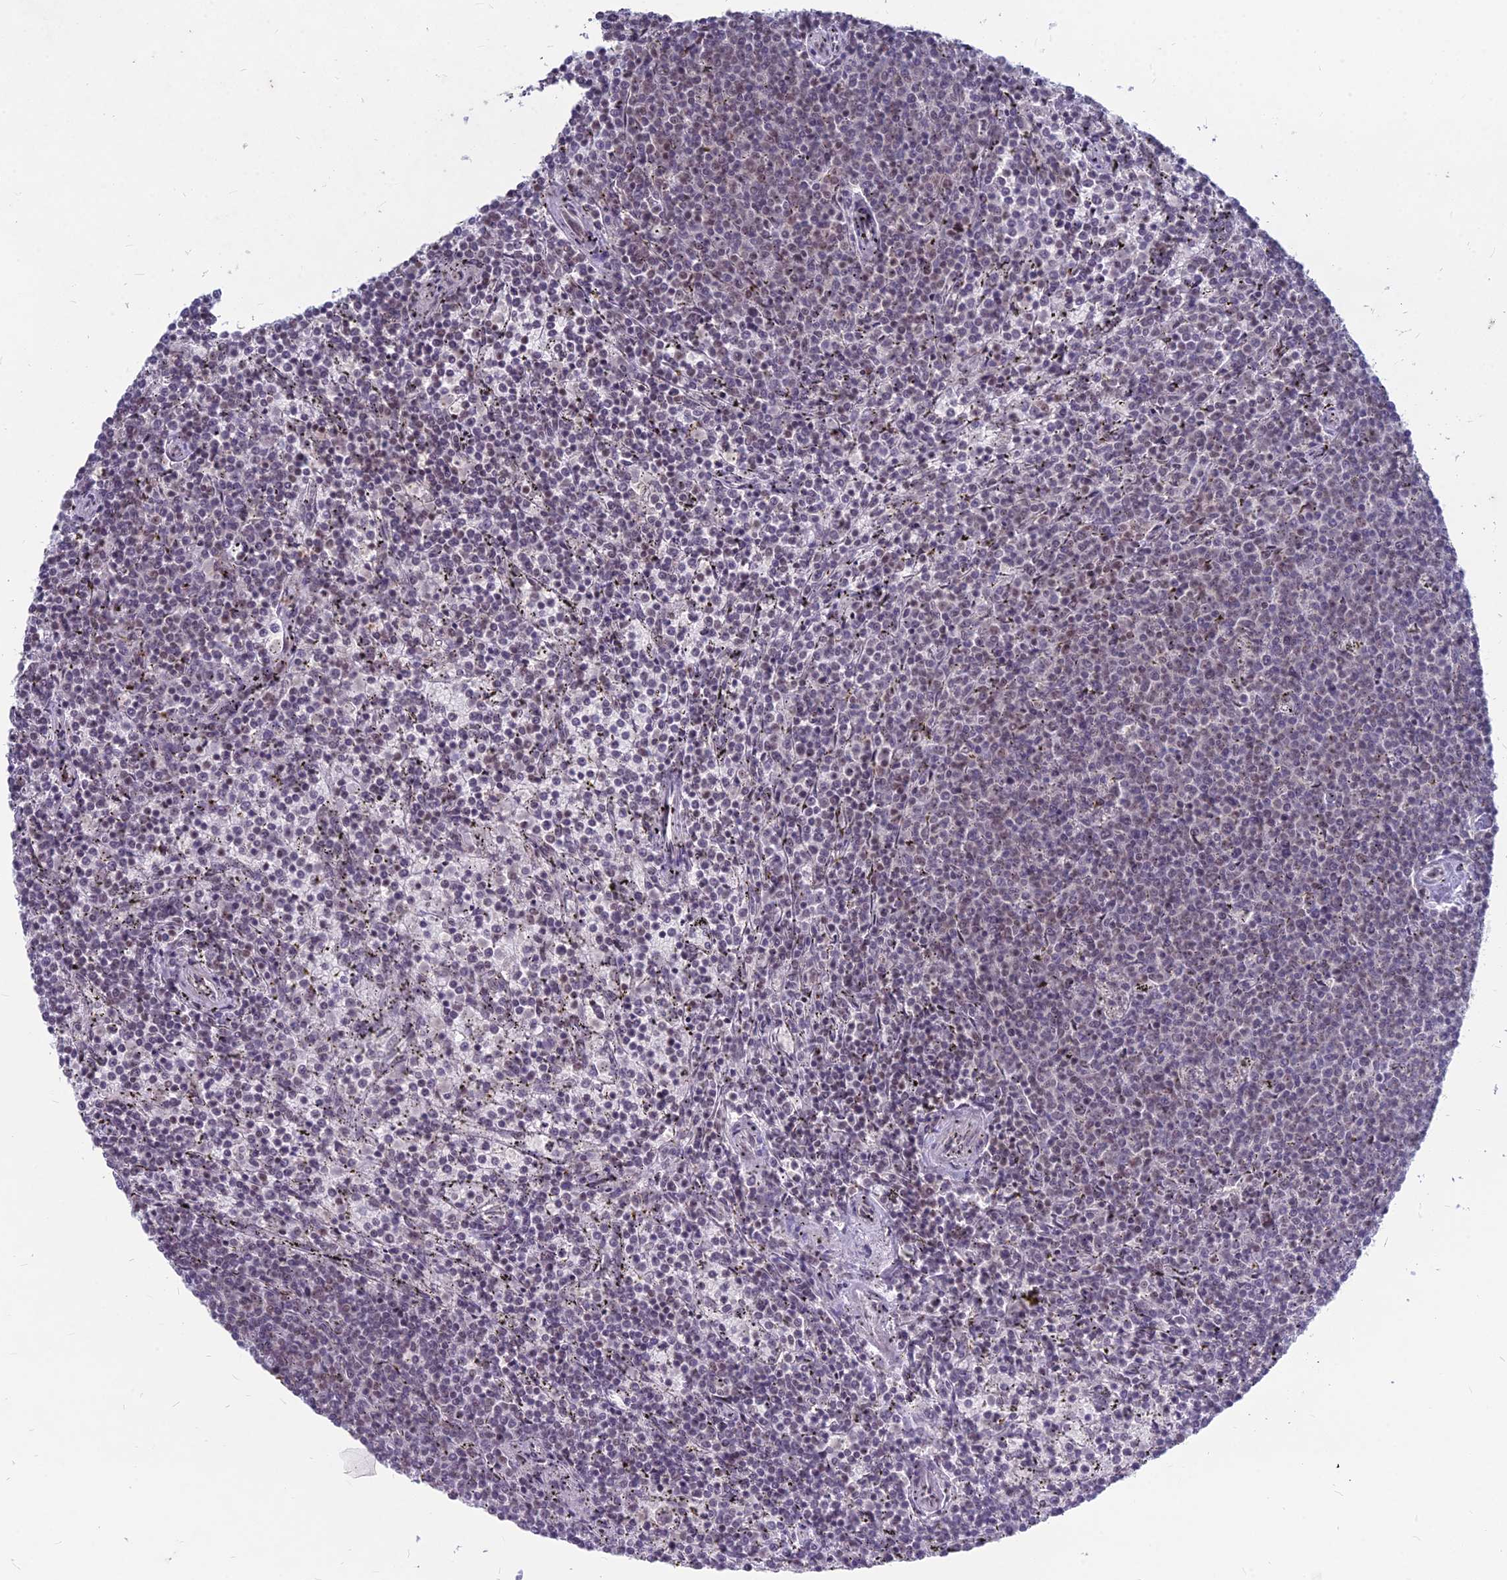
{"staining": {"intensity": "weak", "quantity": "25%-75%", "location": "nuclear"}, "tissue": "lymphoma", "cell_type": "Tumor cells", "image_type": "cancer", "snomed": [{"axis": "morphology", "description": "Malignant lymphoma, non-Hodgkin's type, Low grade"}, {"axis": "topography", "description": "Spleen"}], "caption": "This image demonstrates malignant lymphoma, non-Hodgkin's type (low-grade) stained with IHC to label a protein in brown. The nuclear of tumor cells show weak positivity for the protein. Nuclei are counter-stained blue.", "gene": "KAT7", "patient": {"sex": "female", "age": 50}}